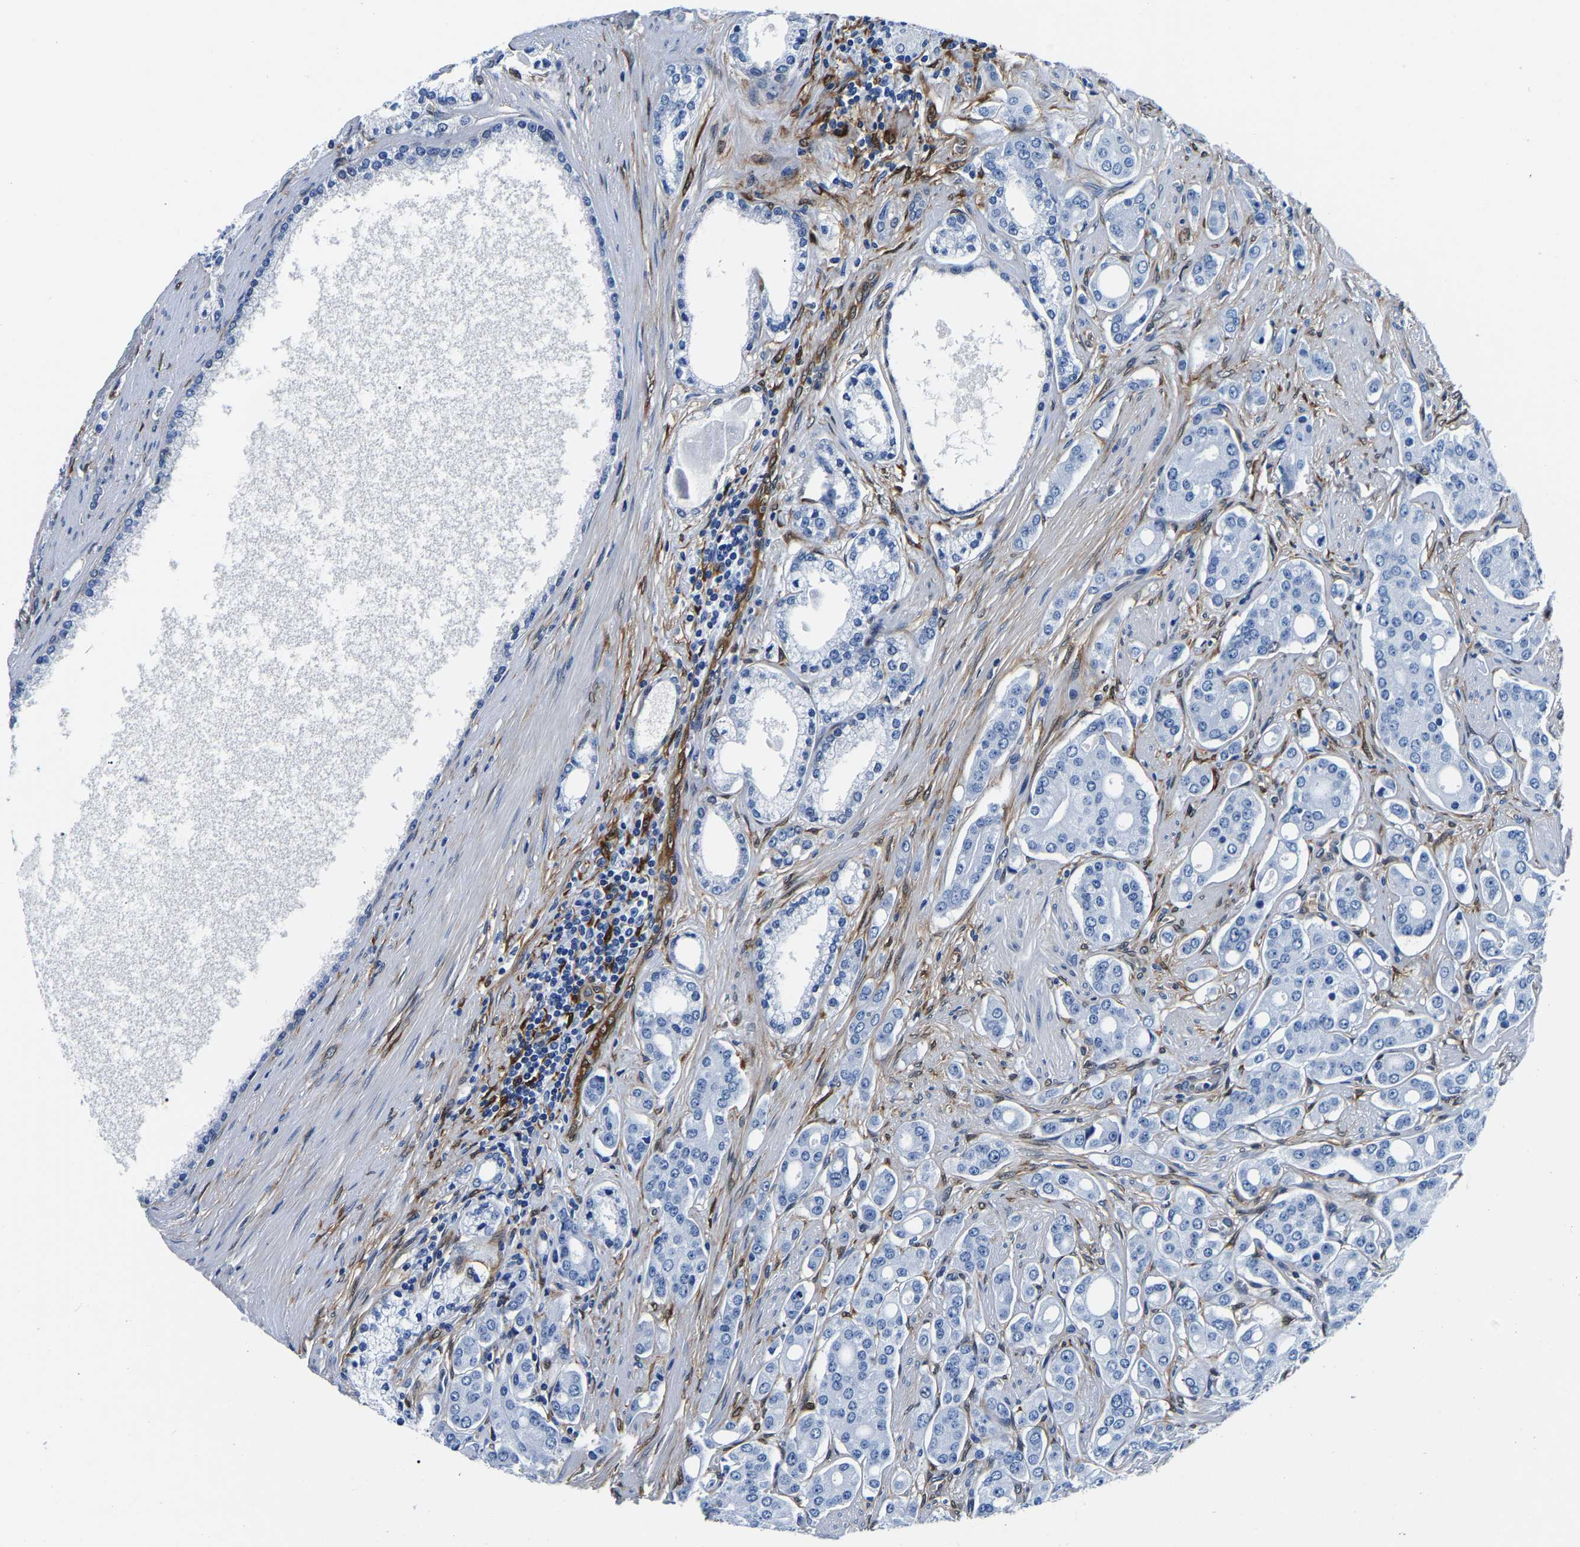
{"staining": {"intensity": "negative", "quantity": "none", "location": "none"}, "tissue": "prostate cancer", "cell_type": "Tumor cells", "image_type": "cancer", "snomed": [{"axis": "morphology", "description": "Adenocarcinoma, High grade"}, {"axis": "topography", "description": "Prostate"}], "caption": "Immunohistochemical staining of prostate cancer (adenocarcinoma (high-grade)) reveals no significant positivity in tumor cells.", "gene": "S100A13", "patient": {"sex": "male", "age": 71}}